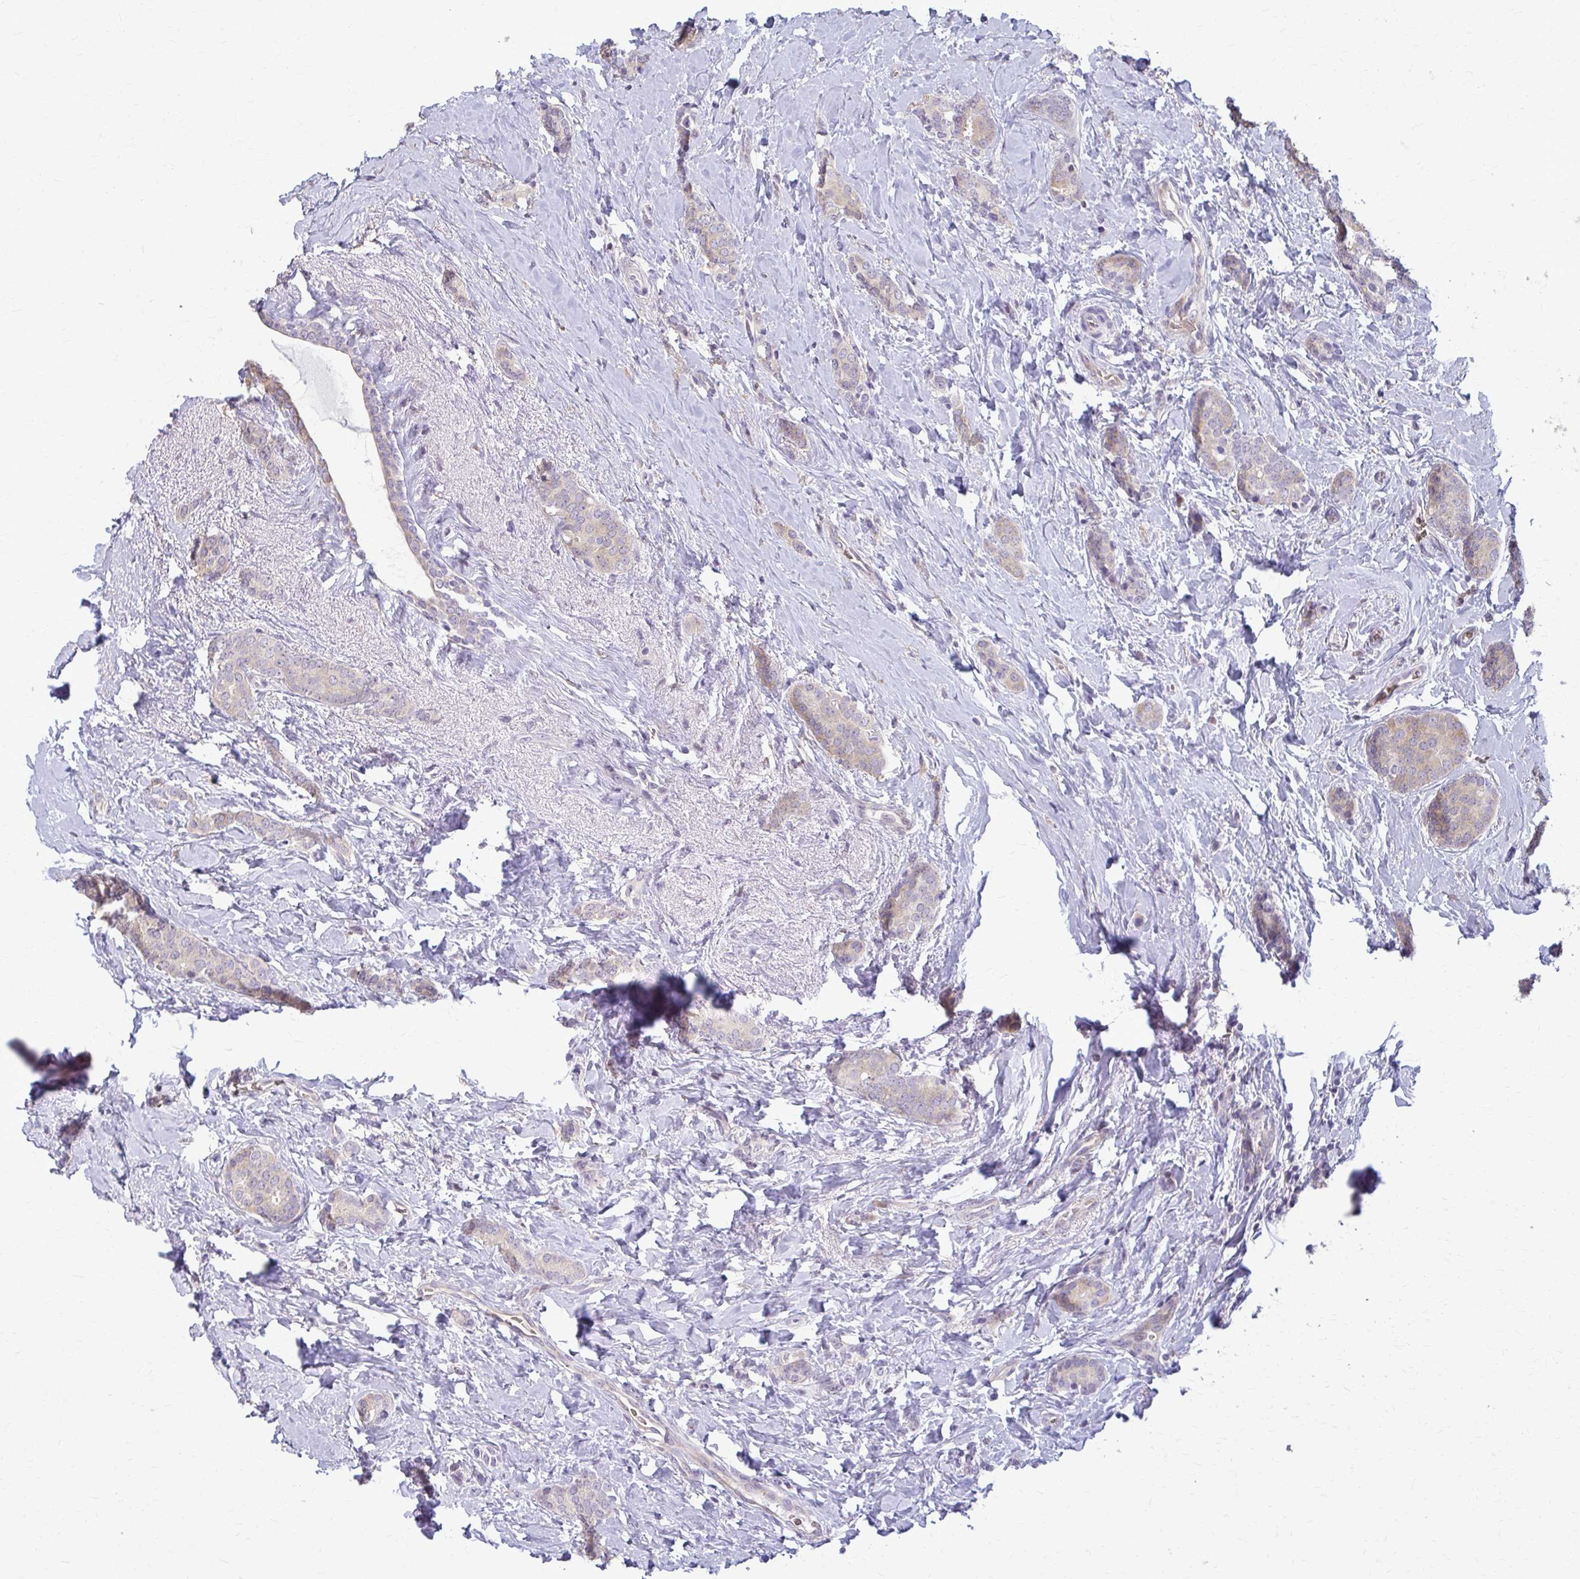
{"staining": {"intensity": "negative", "quantity": "none", "location": "none"}, "tissue": "breast cancer", "cell_type": "Tumor cells", "image_type": "cancer", "snomed": [{"axis": "morphology", "description": "Normal tissue, NOS"}, {"axis": "morphology", "description": "Duct carcinoma"}, {"axis": "topography", "description": "Breast"}], "caption": "Immunohistochemical staining of breast cancer reveals no significant staining in tumor cells.", "gene": "ZNF34", "patient": {"sex": "female", "age": 77}}